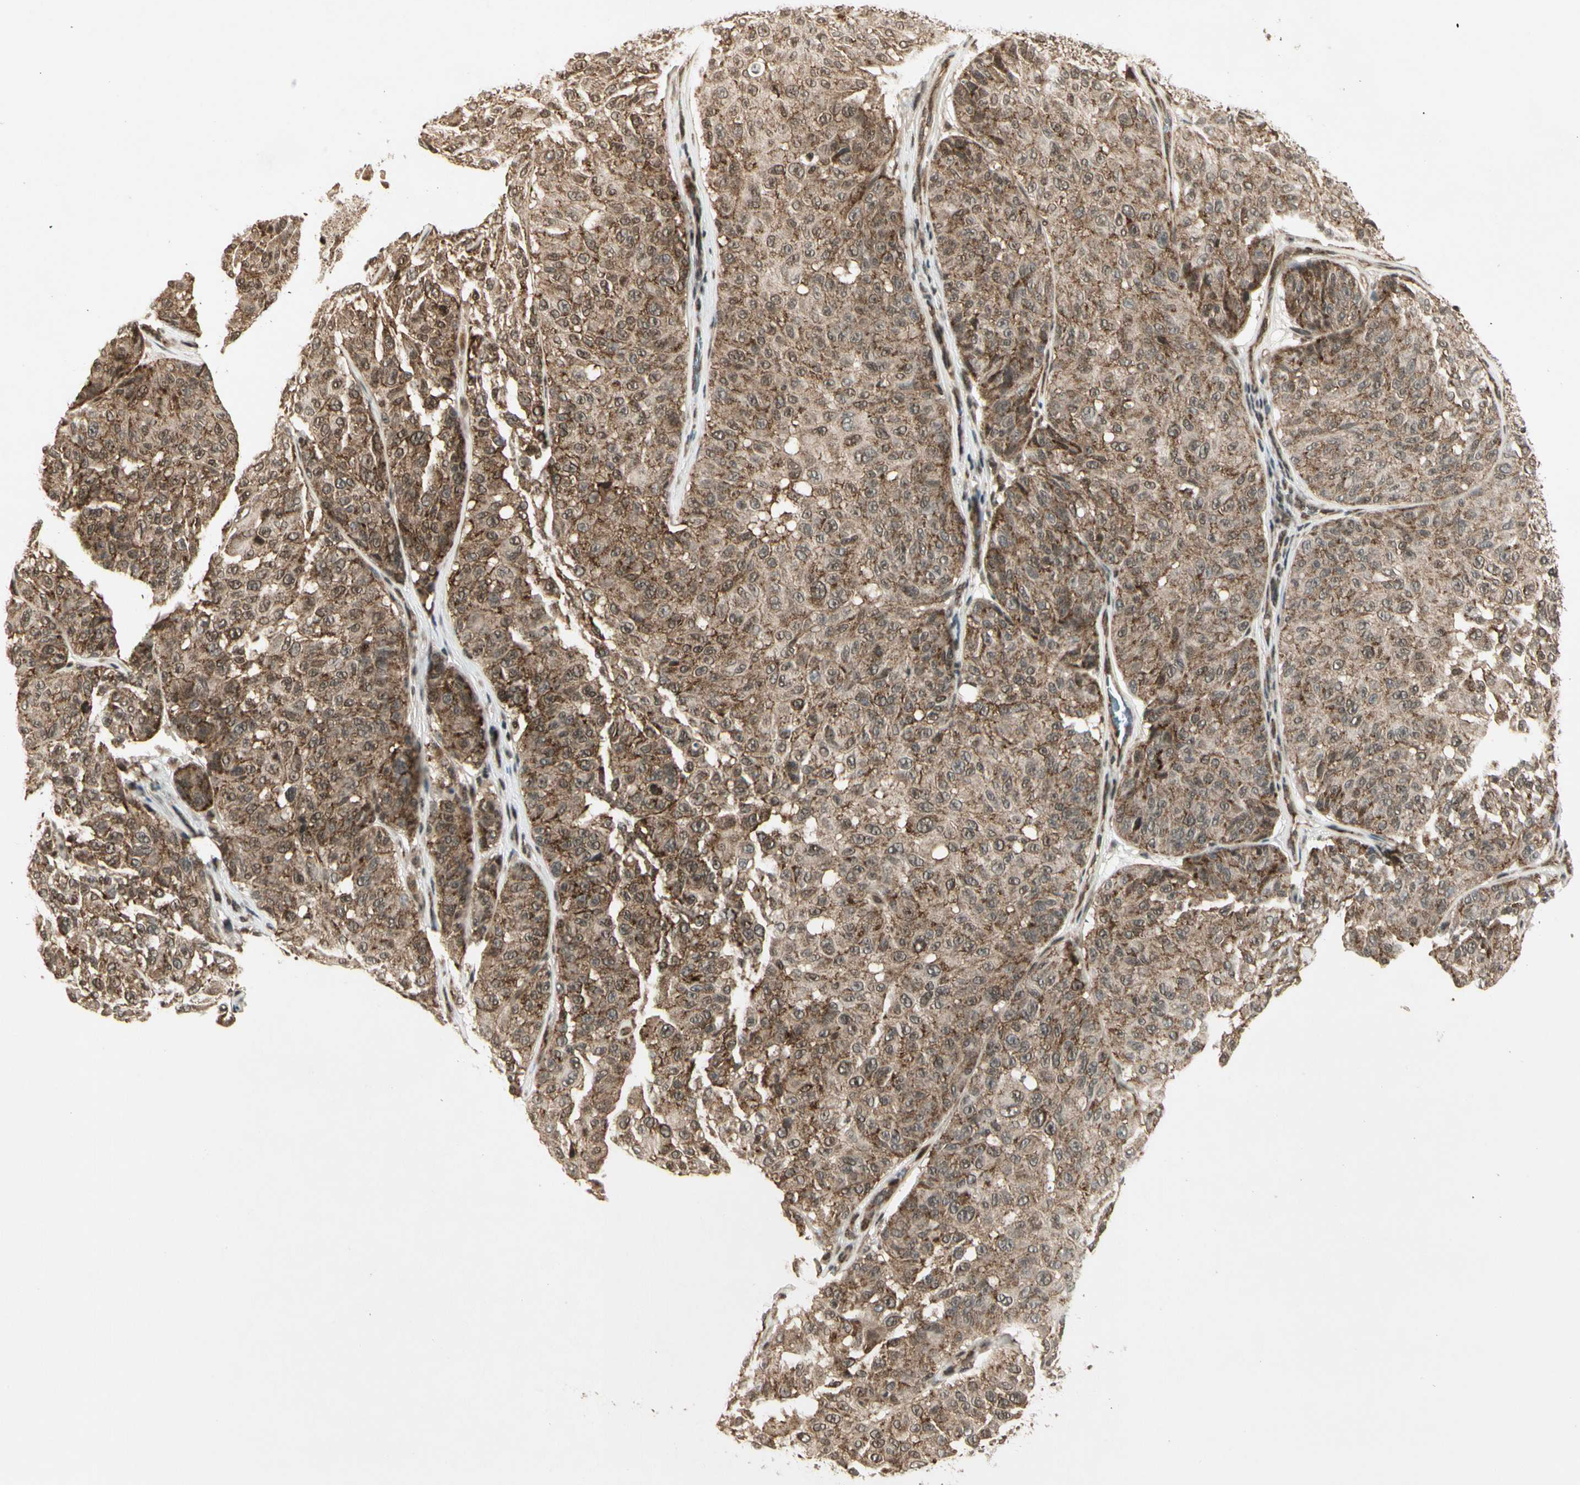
{"staining": {"intensity": "weak", "quantity": ">75%", "location": "cytoplasmic/membranous"}, "tissue": "melanoma", "cell_type": "Tumor cells", "image_type": "cancer", "snomed": [{"axis": "morphology", "description": "Malignant melanoma, NOS"}, {"axis": "topography", "description": "Skin"}], "caption": "There is low levels of weak cytoplasmic/membranous expression in tumor cells of malignant melanoma, as demonstrated by immunohistochemical staining (brown color).", "gene": "SMN2", "patient": {"sex": "female", "age": 46}}